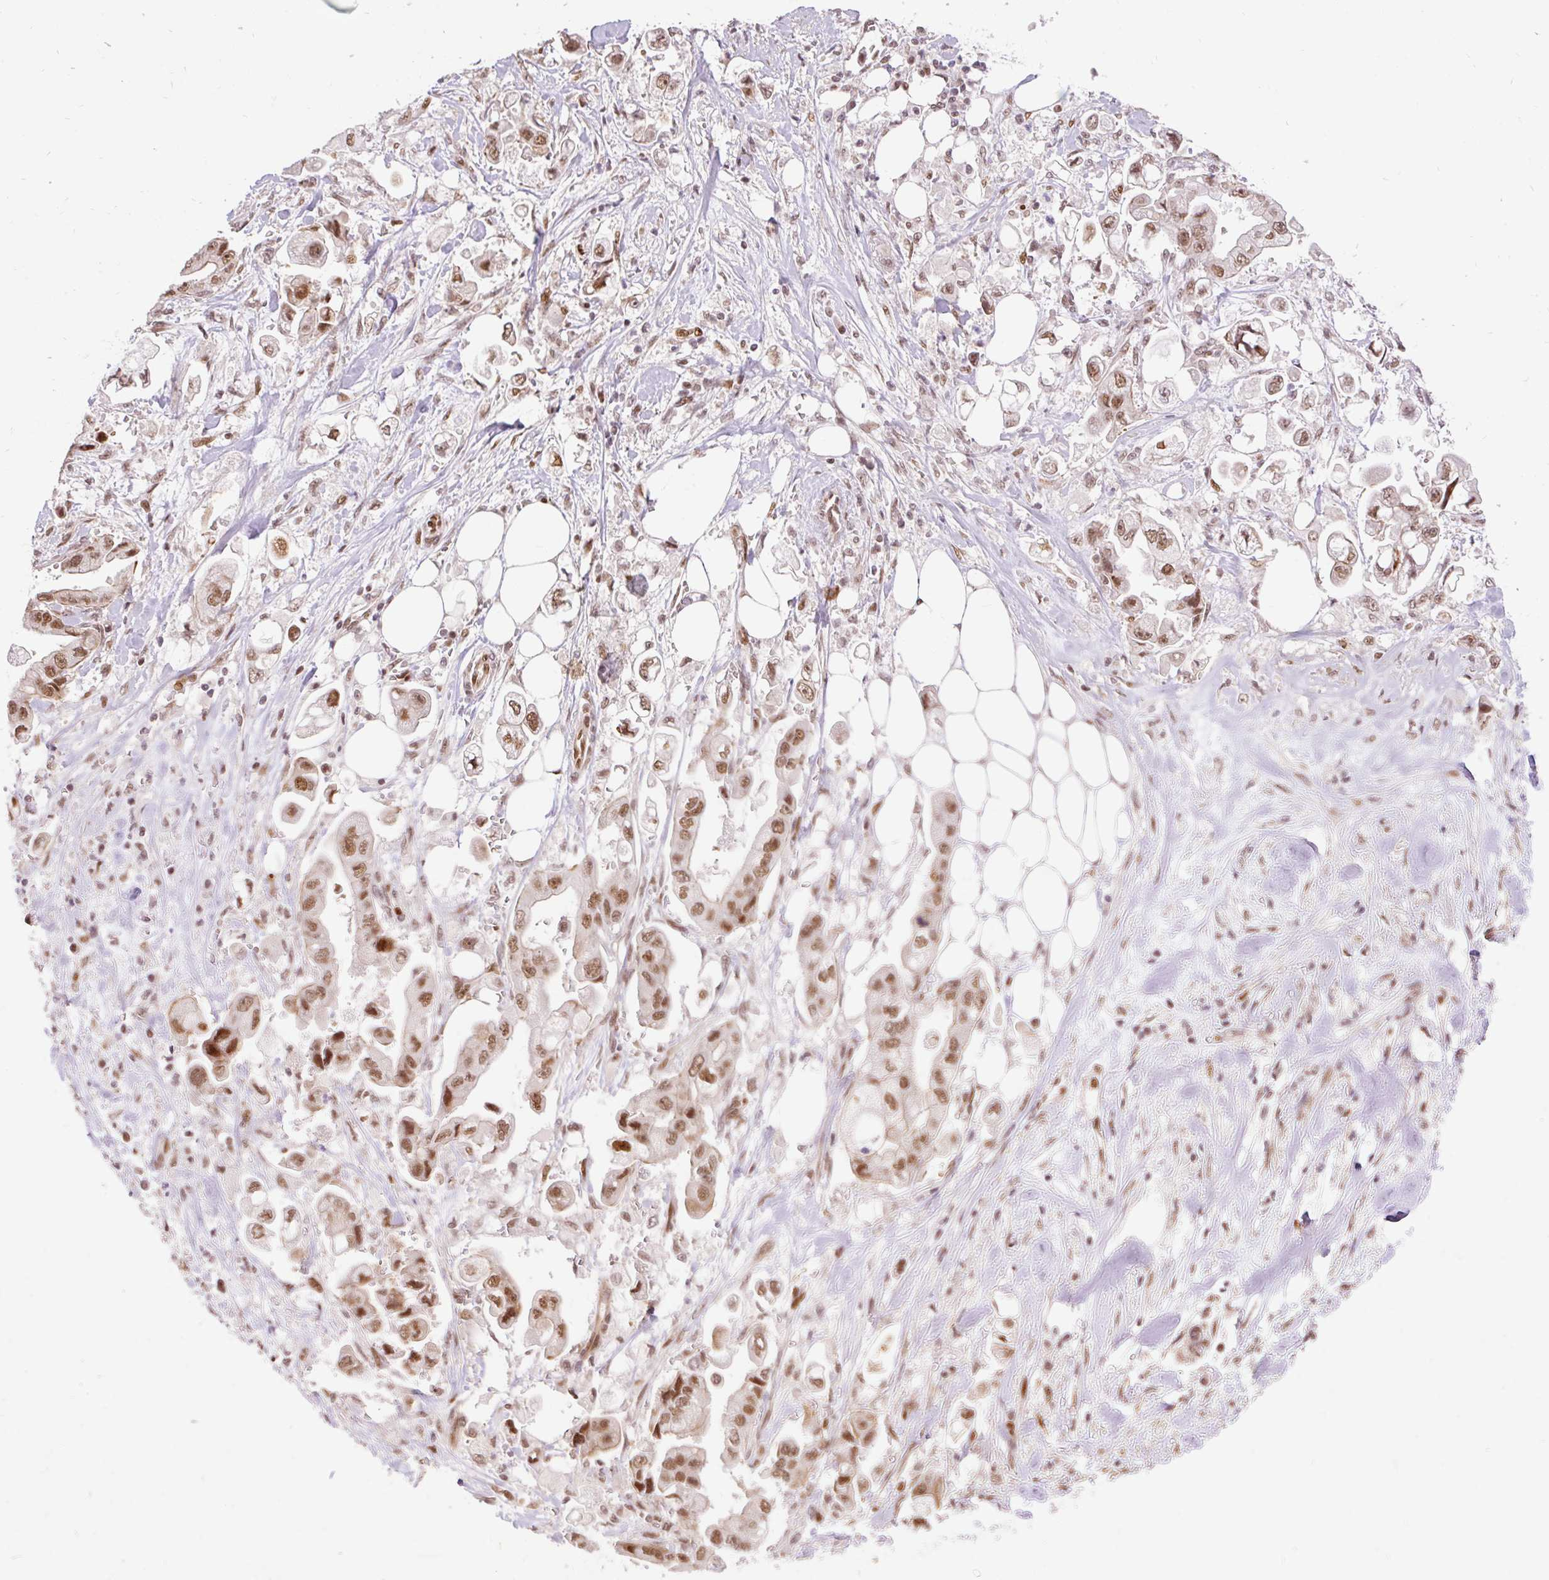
{"staining": {"intensity": "moderate", "quantity": ">75%", "location": "nuclear"}, "tissue": "stomach cancer", "cell_type": "Tumor cells", "image_type": "cancer", "snomed": [{"axis": "morphology", "description": "Adenocarcinoma, NOS"}, {"axis": "topography", "description": "Stomach"}], "caption": "This is an image of immunohistochemistry staining of stomach adenocarcinoma, which shows moderate positivity in the nuclear of tumor cells.", "gene": "MECOM", "patient": {"sex": "male", "age": 62}}